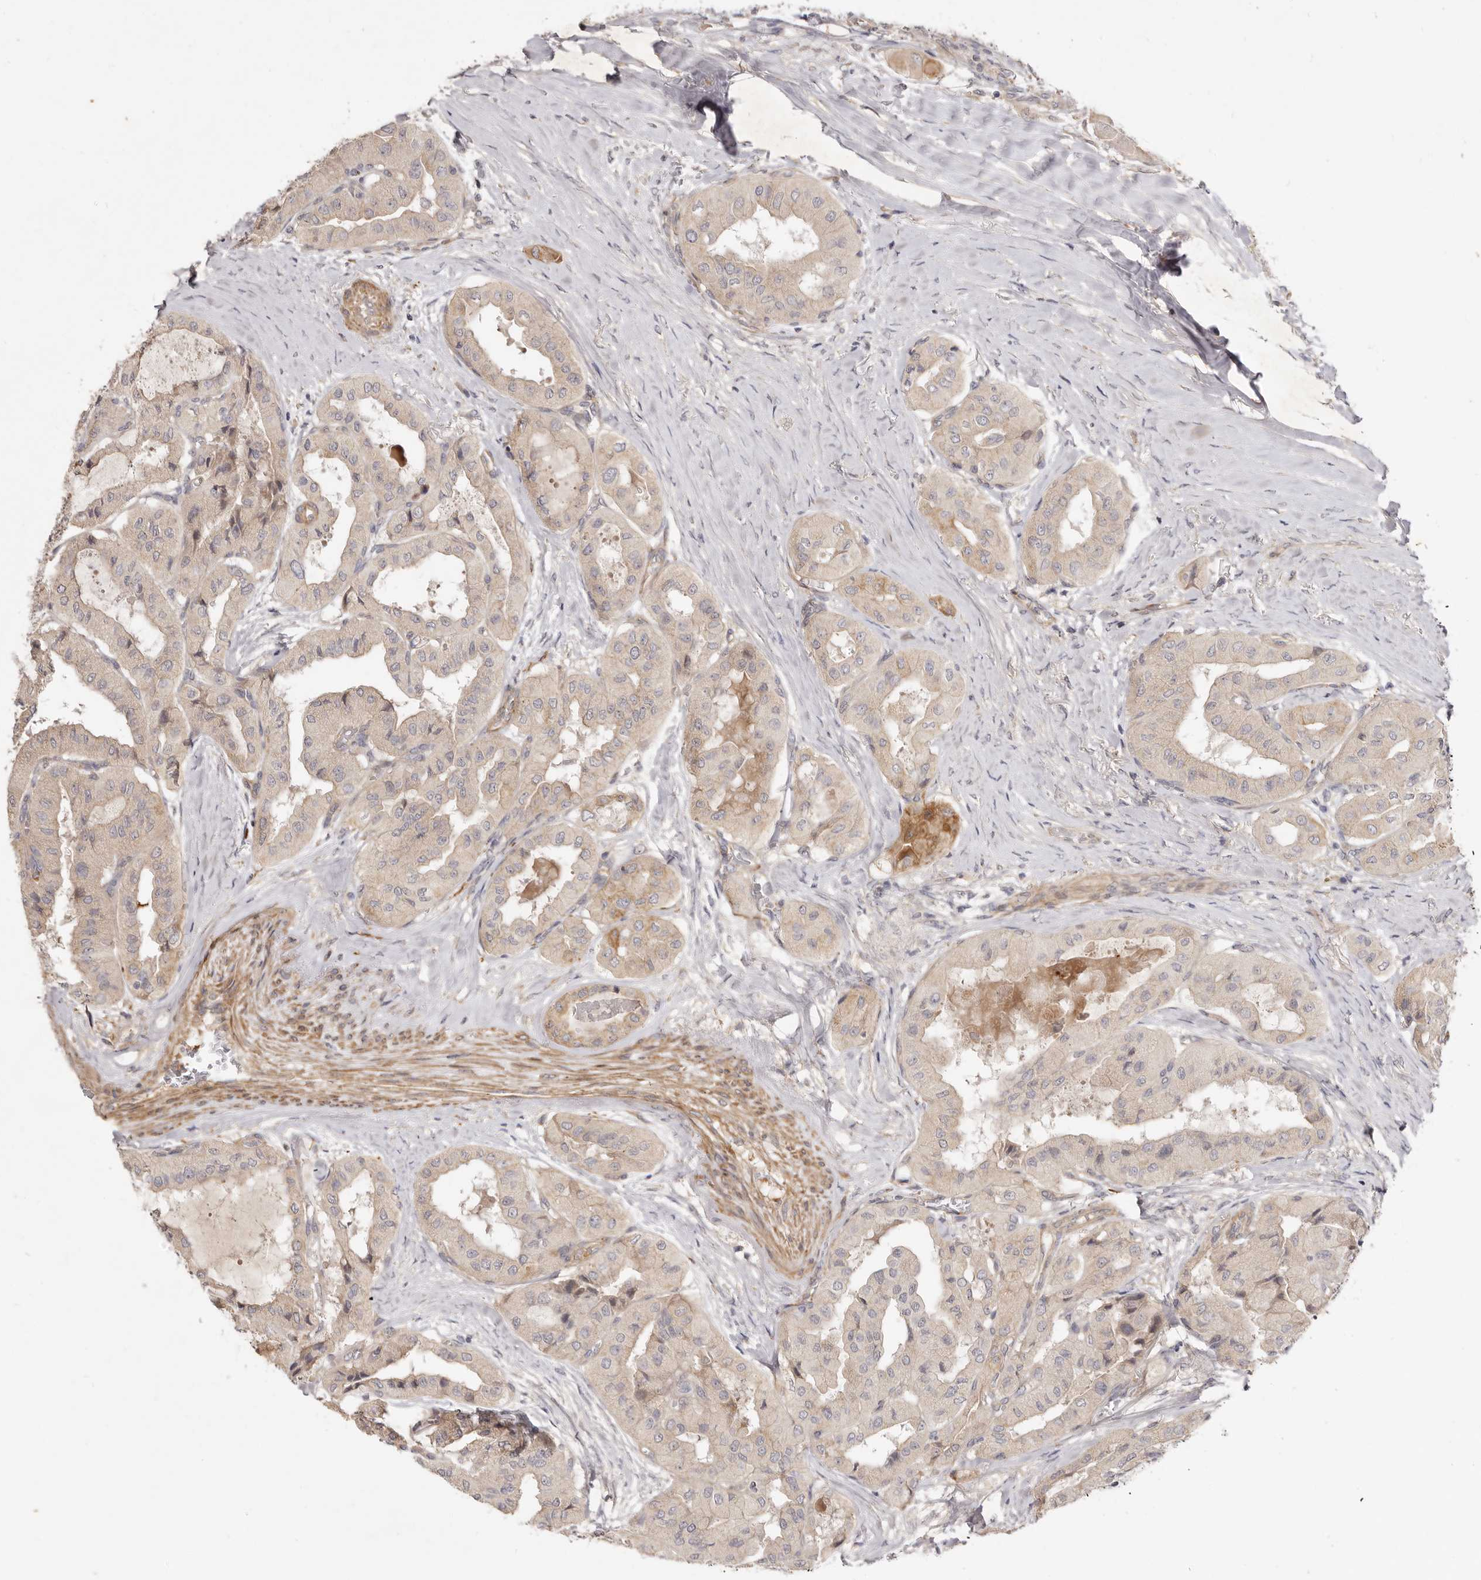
{"staining": {"intensity": "moderate", "quantity": "25%-75%", "location": "cytoplasmic/membranous"}, "tissue": "thyroid cancer", "cell_type": "Tumor cells", "image_type": "cancer", "snomed": [{"axis": "morphology", "description": "Papillary adenocarcinoma, NOS"}, {"axis": "topography", "description": "Thyroid gland"}], "caption": "Immunohistochemical staining of thyroid cancer (papillary adenocarcinoma) exhibits moderate cytoplasmic/membranous protein positivity in approximately 25%-75% of tumor cells. The staining was performed using DAB to visualize the protein expression in brown, while the nuclei were stained in blue with hematoxylin (Magnification: 20x).", "gene": "ADAMTS9", "patient": {"sex": "female", "age": 59}}